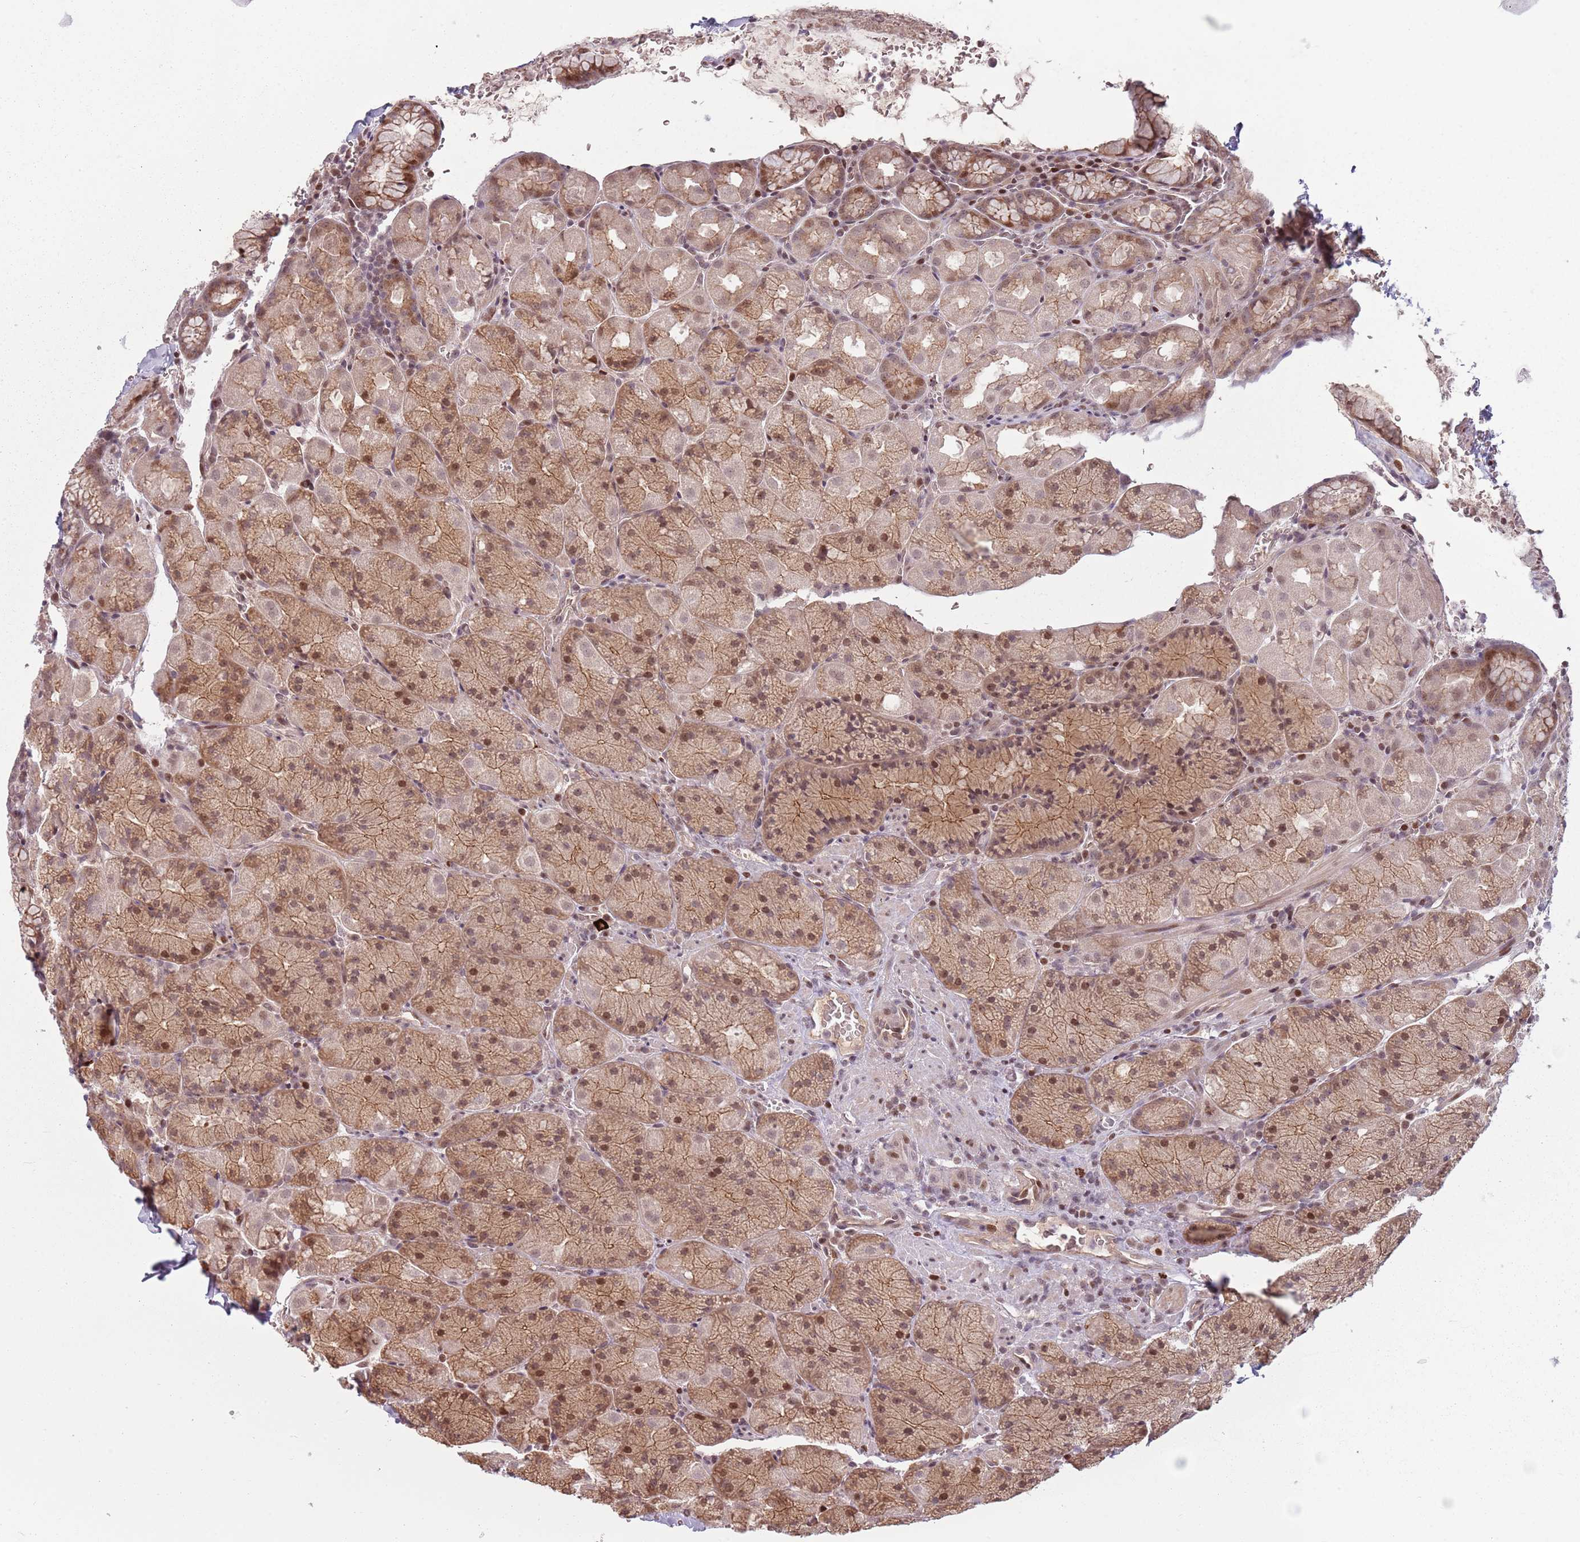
{"staining": {"intensity": "moderate", "quantity": ">75%", "location": "cytoplasmic/membranous,nuclear"}, "tissue": "stomach", "cell_type": "Glandular cells", "image_type": "normal", "snomed": [{"axis": "morphology", "description": "Normal tissue, NOS"}, {"axis": "topography", "description": "Stomach, upper"}, {"axis": "topography", "description": "Stomach, lower"}], "caption": "Immunohistochemical staining of unremarkable human stomach demonstrates >75% levels of moderate cytoplasmic/membranous,nuclear protein staining in about >75% of glandular cells. (Brightfield microscopy of DAB IHC at high magnification).", "gene": "ADGRG1", "patient": {"sex": "male", "age": 80}}